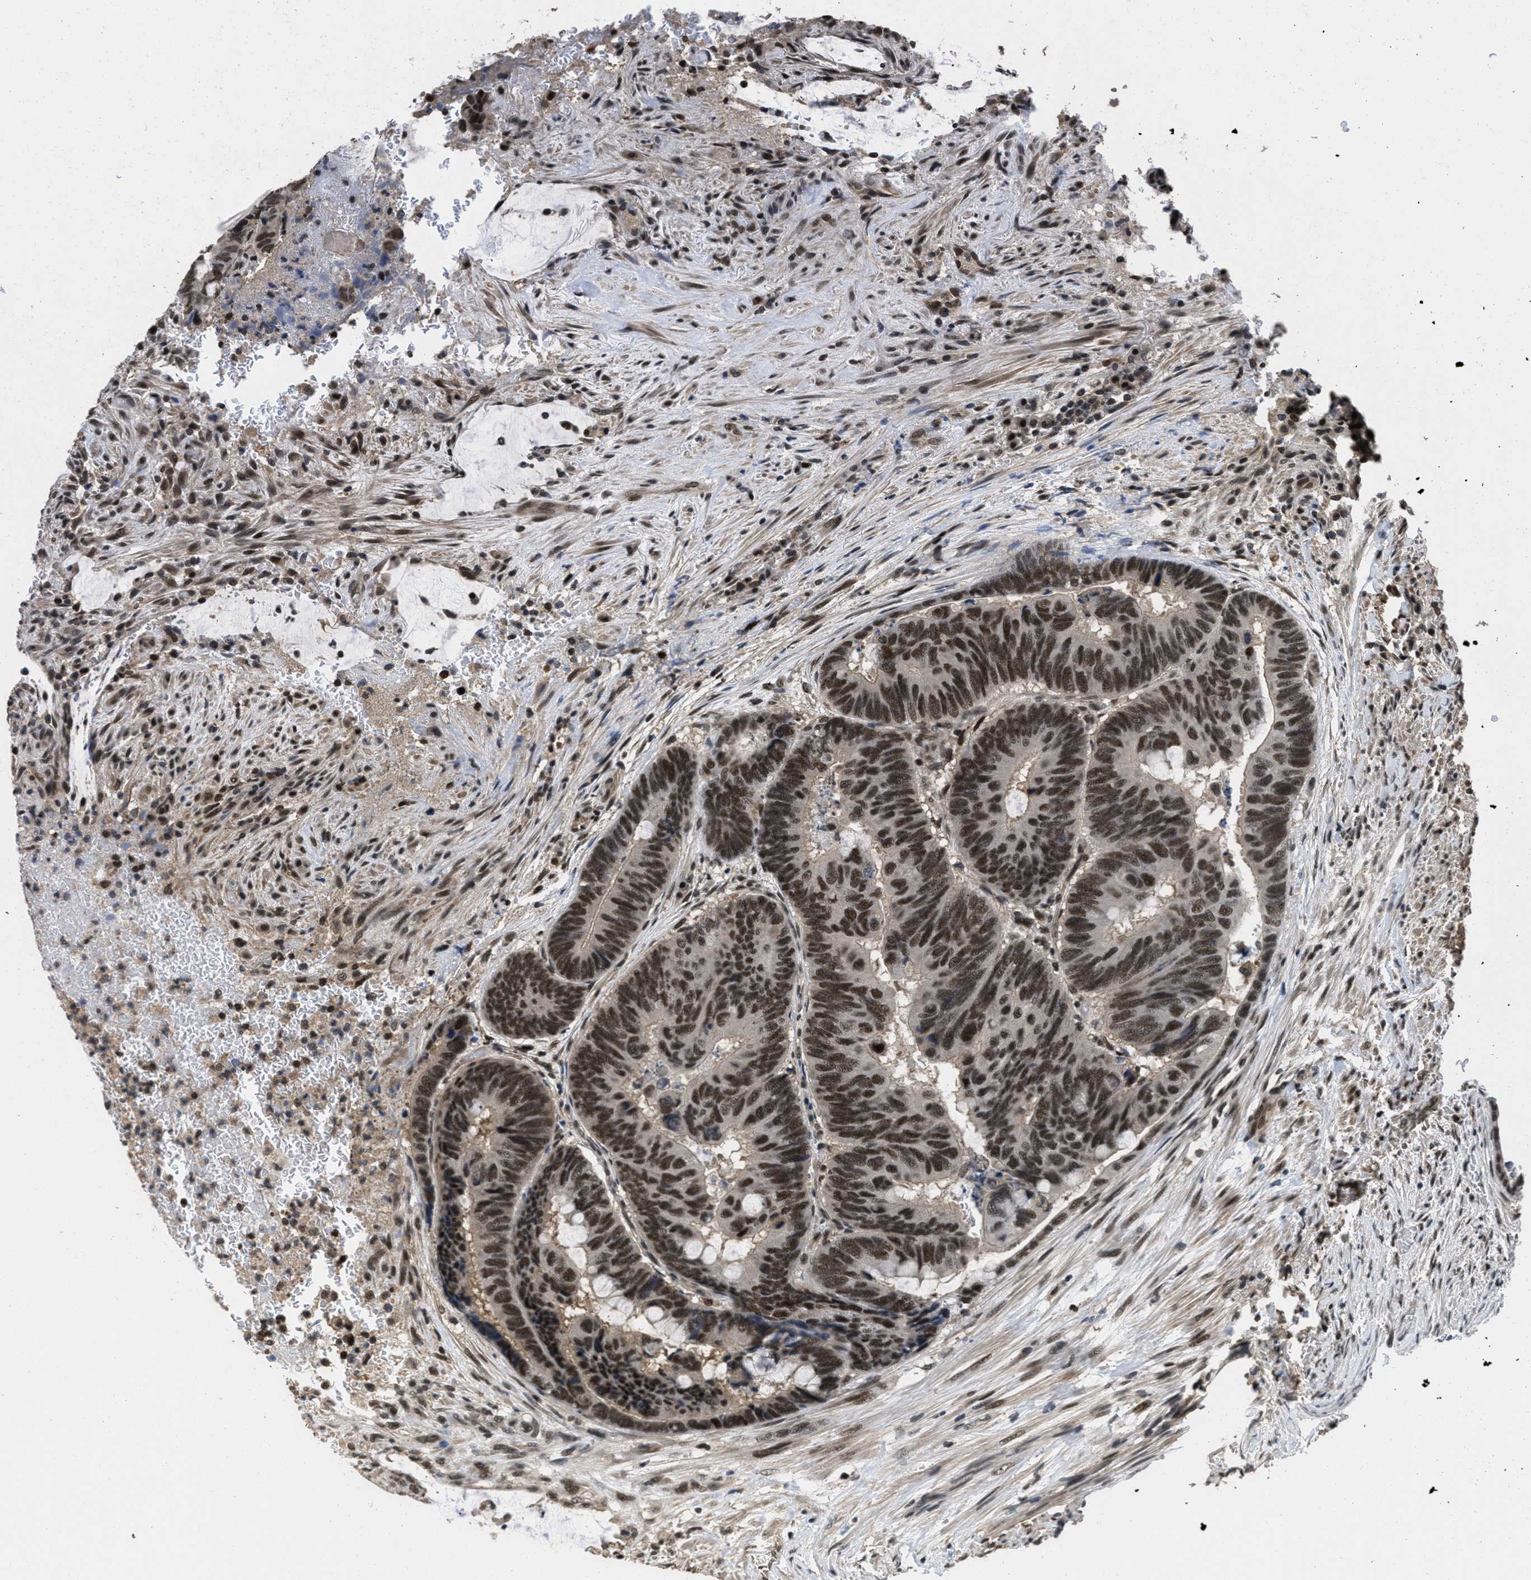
{"staining": {"intensity": "strong", "quantity": ">75%", "location": "cytoplasmic/membranous,nuclear"}, "tissue": "colorectal cancer", "cell_type": "Tumor cells", "image_type": "cancer", "snomed": [{"axis": "morphology", "description": "Normal tissue, NOS"}, {"axis": "morphology", "description": "Adenocarcinoma, NOS"}, {"axis": "topography", "description": "Rectum"}], "caption": "This is a histology image of immunohistochemistry (IHC) staining of colorectal adenocarcinoma, which shows strong staining in the cytoplasmic/membranous and nuclear of tumor cells.", "gene": "CUL4B", "patient": {"sex": "male", "age": 92}}